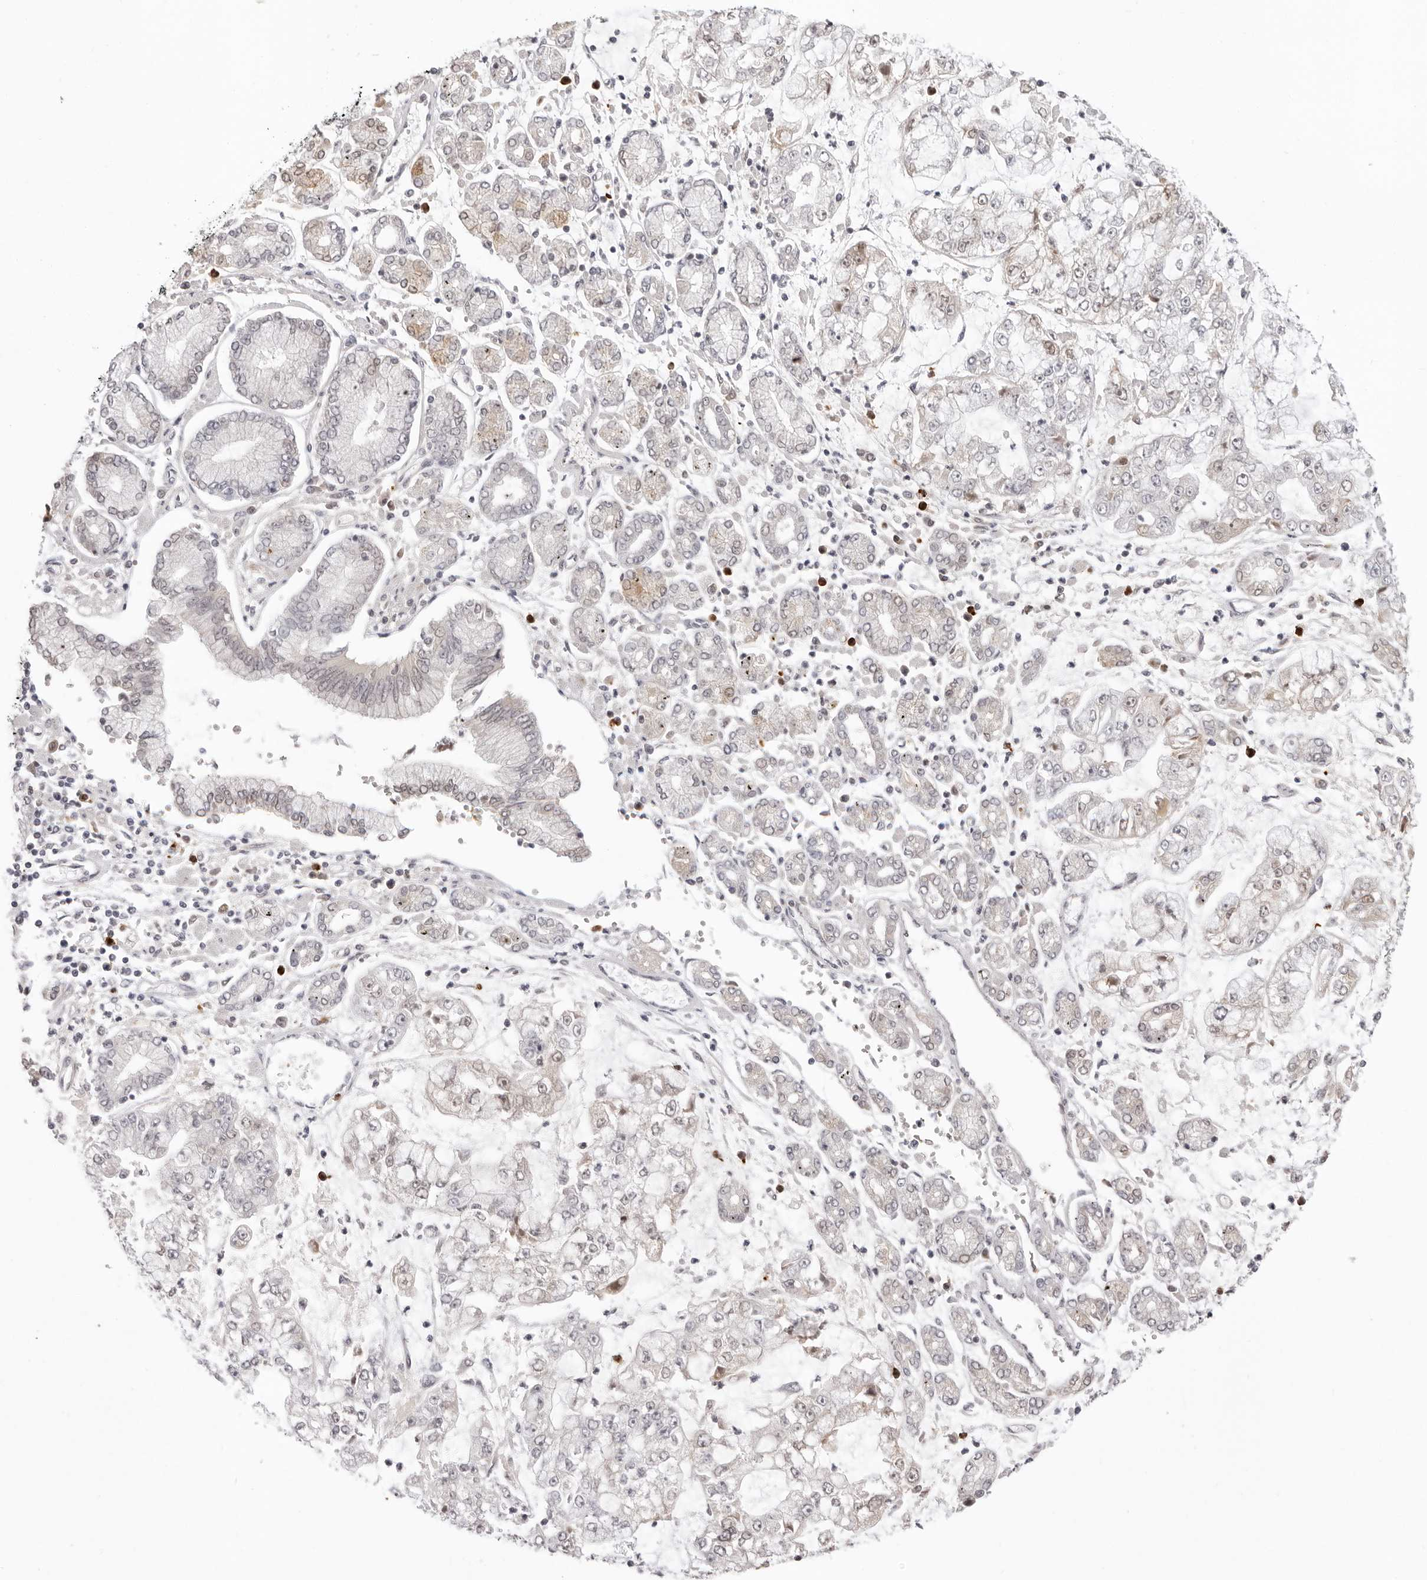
{"staining": {"intensity": "weak", "quantity": "<25%", "location": "nuclear"}, "tissue": "stomach cancer", "cell_type": "Tumor cells", "image_type": "cancer", "snomed": [{"axis": "morphology", "description": "Adenocarcinoma, NOS"}, {"axis": "topography", "description": "Stomach"}], "caption": "The histopathology image displays no staining of tumor cells in stomach cancer.", "gene": "STRADB", "patient": {"sex": "male", "age": 76}}